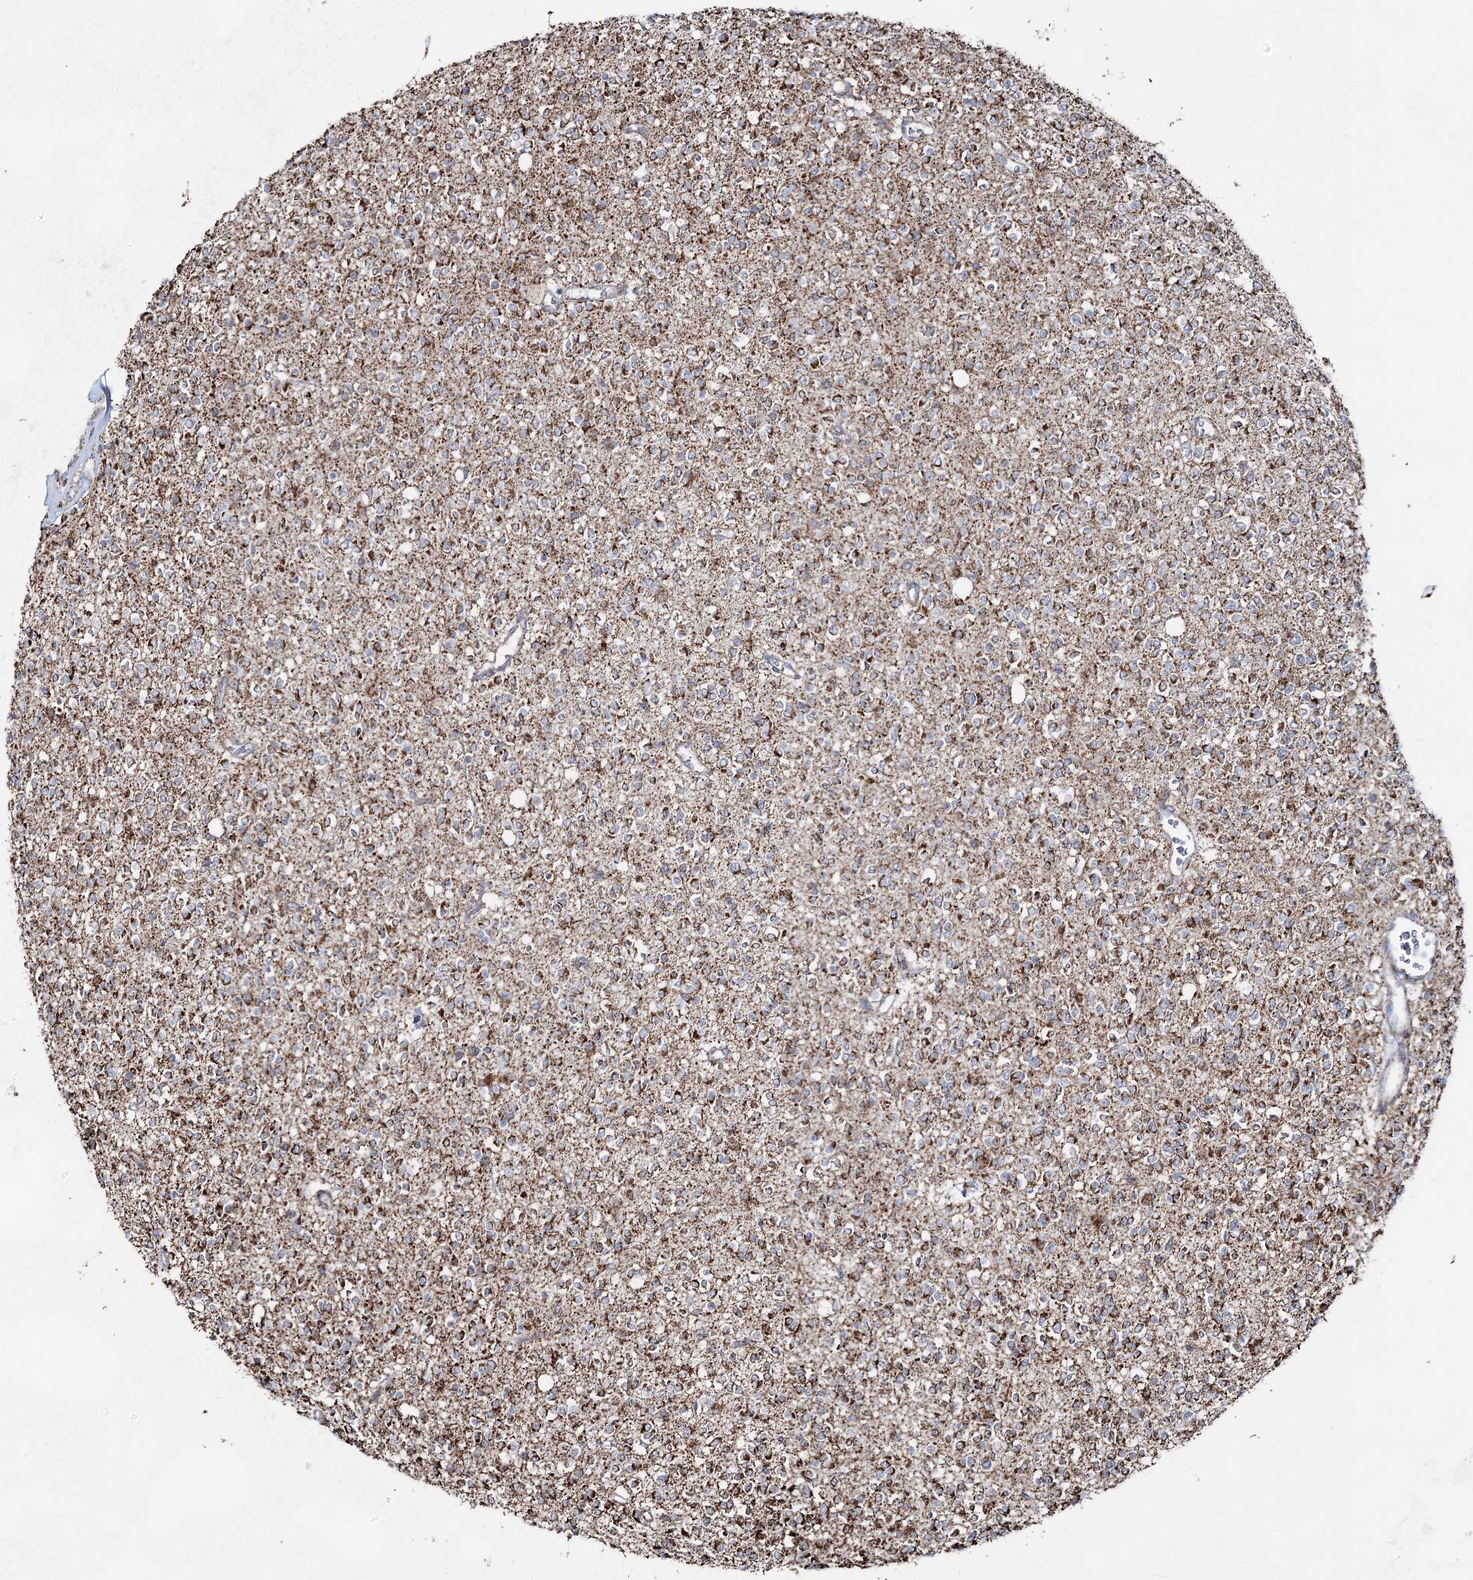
{"staining": {"intensity": "moderate", "quantity": ">75%", "location": "cytoplasmic/membranous"}, "tissue": "glioma", "cell_type": "Tumor cells", "image_type": "cancer", "snomed": [{"axis": "morphology", "description": "Glioma, malignant, High grade"}, {"axis": "topography", "description": "Brain"}], "caption": "Immunohistochemical staining of glioma shows medium levels of moderate cytoplasmic/membranous staining in approximately >75% of tumor cells. The protein is stained brown, and the nuclei are stained in blue (DAB (3,3'-diaminobenzidine) IHC with brightfield microscopy, high magnification).", "gene": "CWF19L1", "patient": {"sex": "male", "age": 34}}